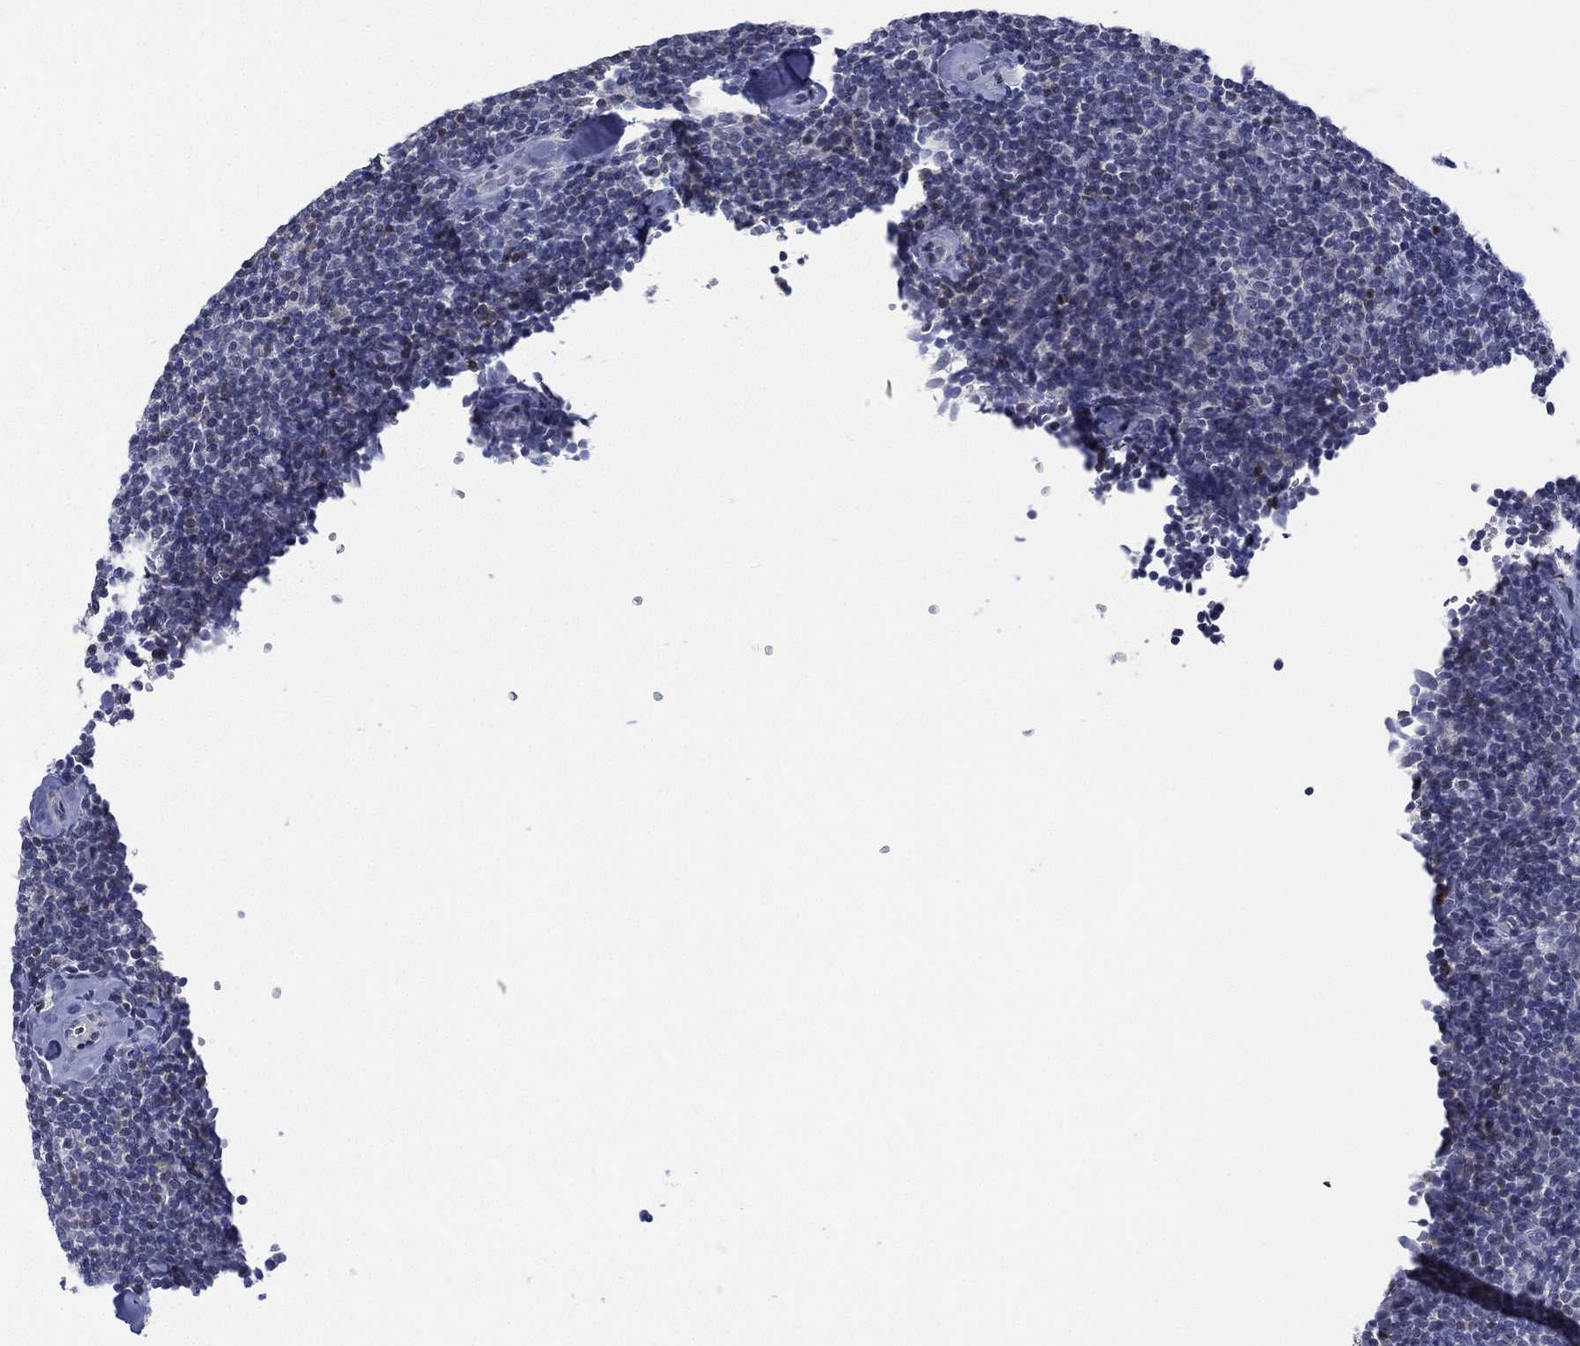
{"staining": {"intensity": "negative", "quantity": "none", "location": "none"}, "tissue": "lymphoma", "cell_type": "Tumor cells", "image_type": "cancer", "snomed": [{"axis": "morphology", "description": "Malignant lymphoma, non-Hodgkin's type, Low grade"}, {"axis": "topography", "description": "Lymph node"}], "caption": "DAB (3,3'-diaminobenzidine) immunohistochemical staining of lymphoma reveals no significant expression in tumor cells.", "gene": "ZNF711", "patient": {"sex": "female", "age": 56}}